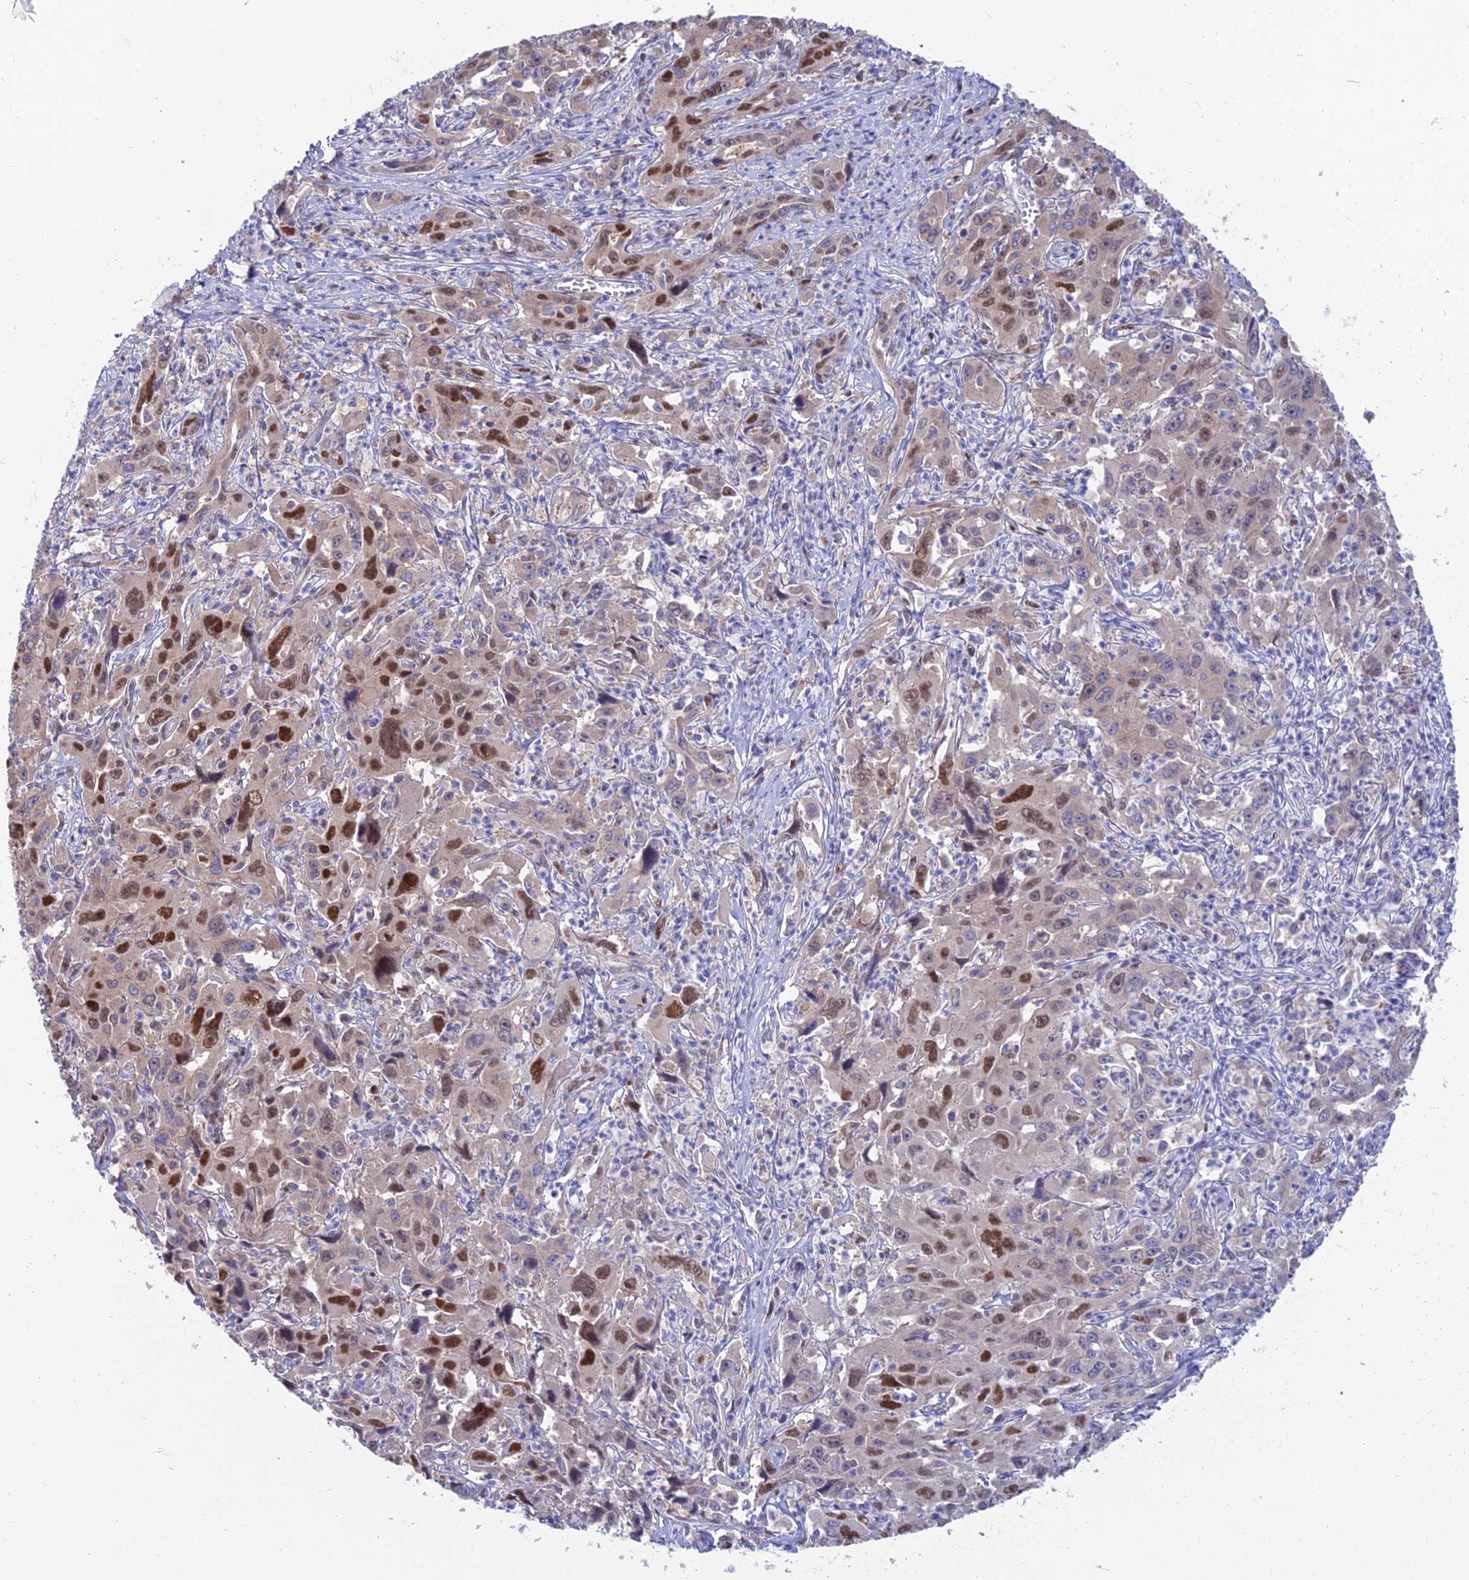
{"staining": {"intensity": "strong", "quantity": "25%-75%", "location": "nuclear"}, "tissue": "liver cancer", "cell_type": "Tumor cells", "image_type": "cancer", "snomed": [{"axis": "morphology", "description": "Carcinoma, Hepatocellular, NOS"}, {"axis": "topography", "description": "Liver"}], "caption": "IHC of human liver hepatocellular carcinoma reveals high levels of strong nuclear staining in about 25%-75% of tumor cells. The staining is performed using DAB brown chromogen to label protein expression. The nuclei are counter-stained blue using hematoxylin.", "gene": "DNPEP", "patient": {"sex": "male", "age": 63}}